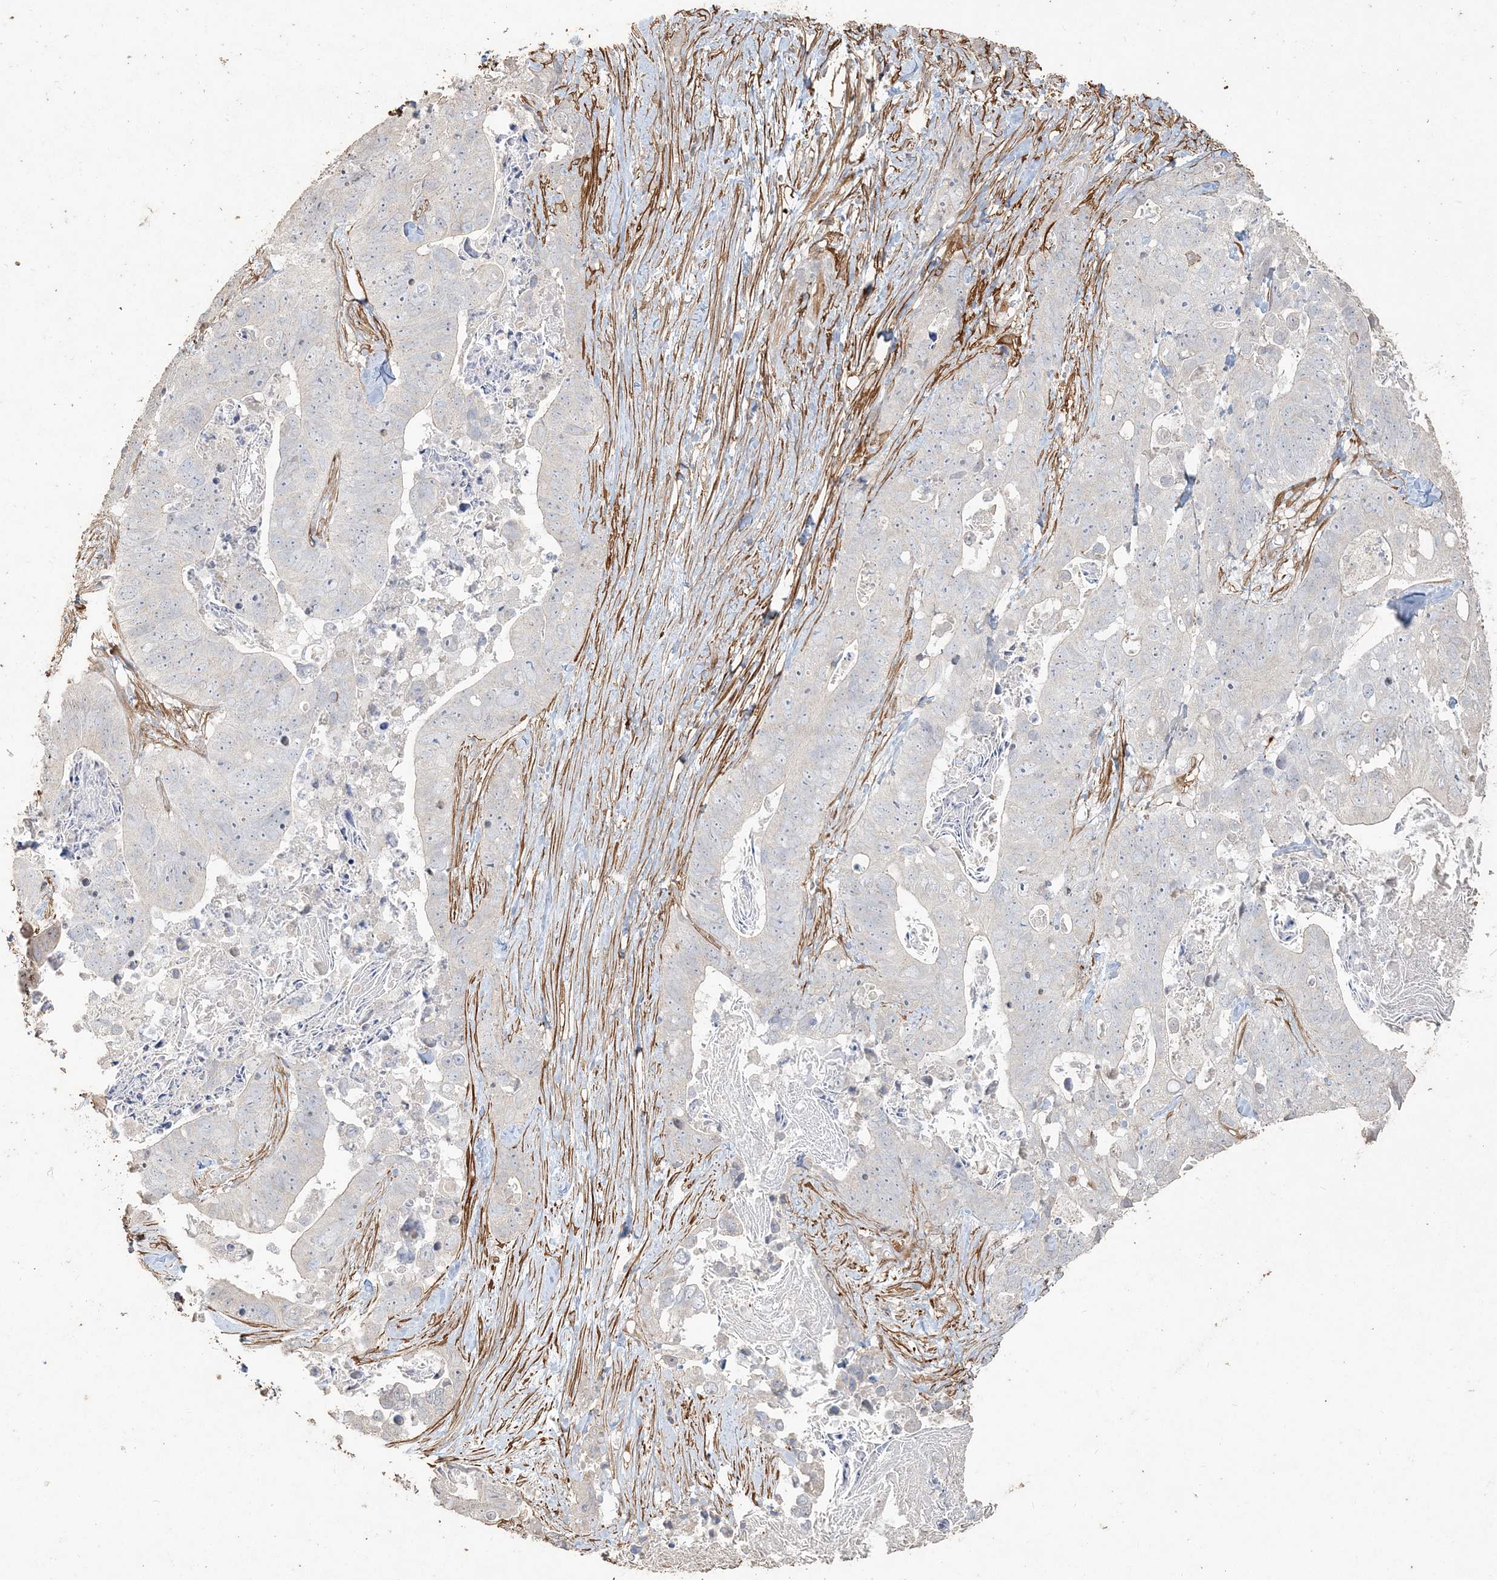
{"staining": {"intensity": "negative", "quantity": "none", "location": "none"}, "tissue": "stomach cancer", "cell_type": "Tumor cells", "image_type": "cancer", "snomed": [{"axis": "morphology", "description": "Adenocarcinoma, NOS"}, {"axis": "topography", "description": "Stomach"}], "caption": "Immunohistochemistry of stomach cancer reveals no staining in tumor cells.", "gene": "RNF145", "patient": {"sex": "female", "age": 89}}